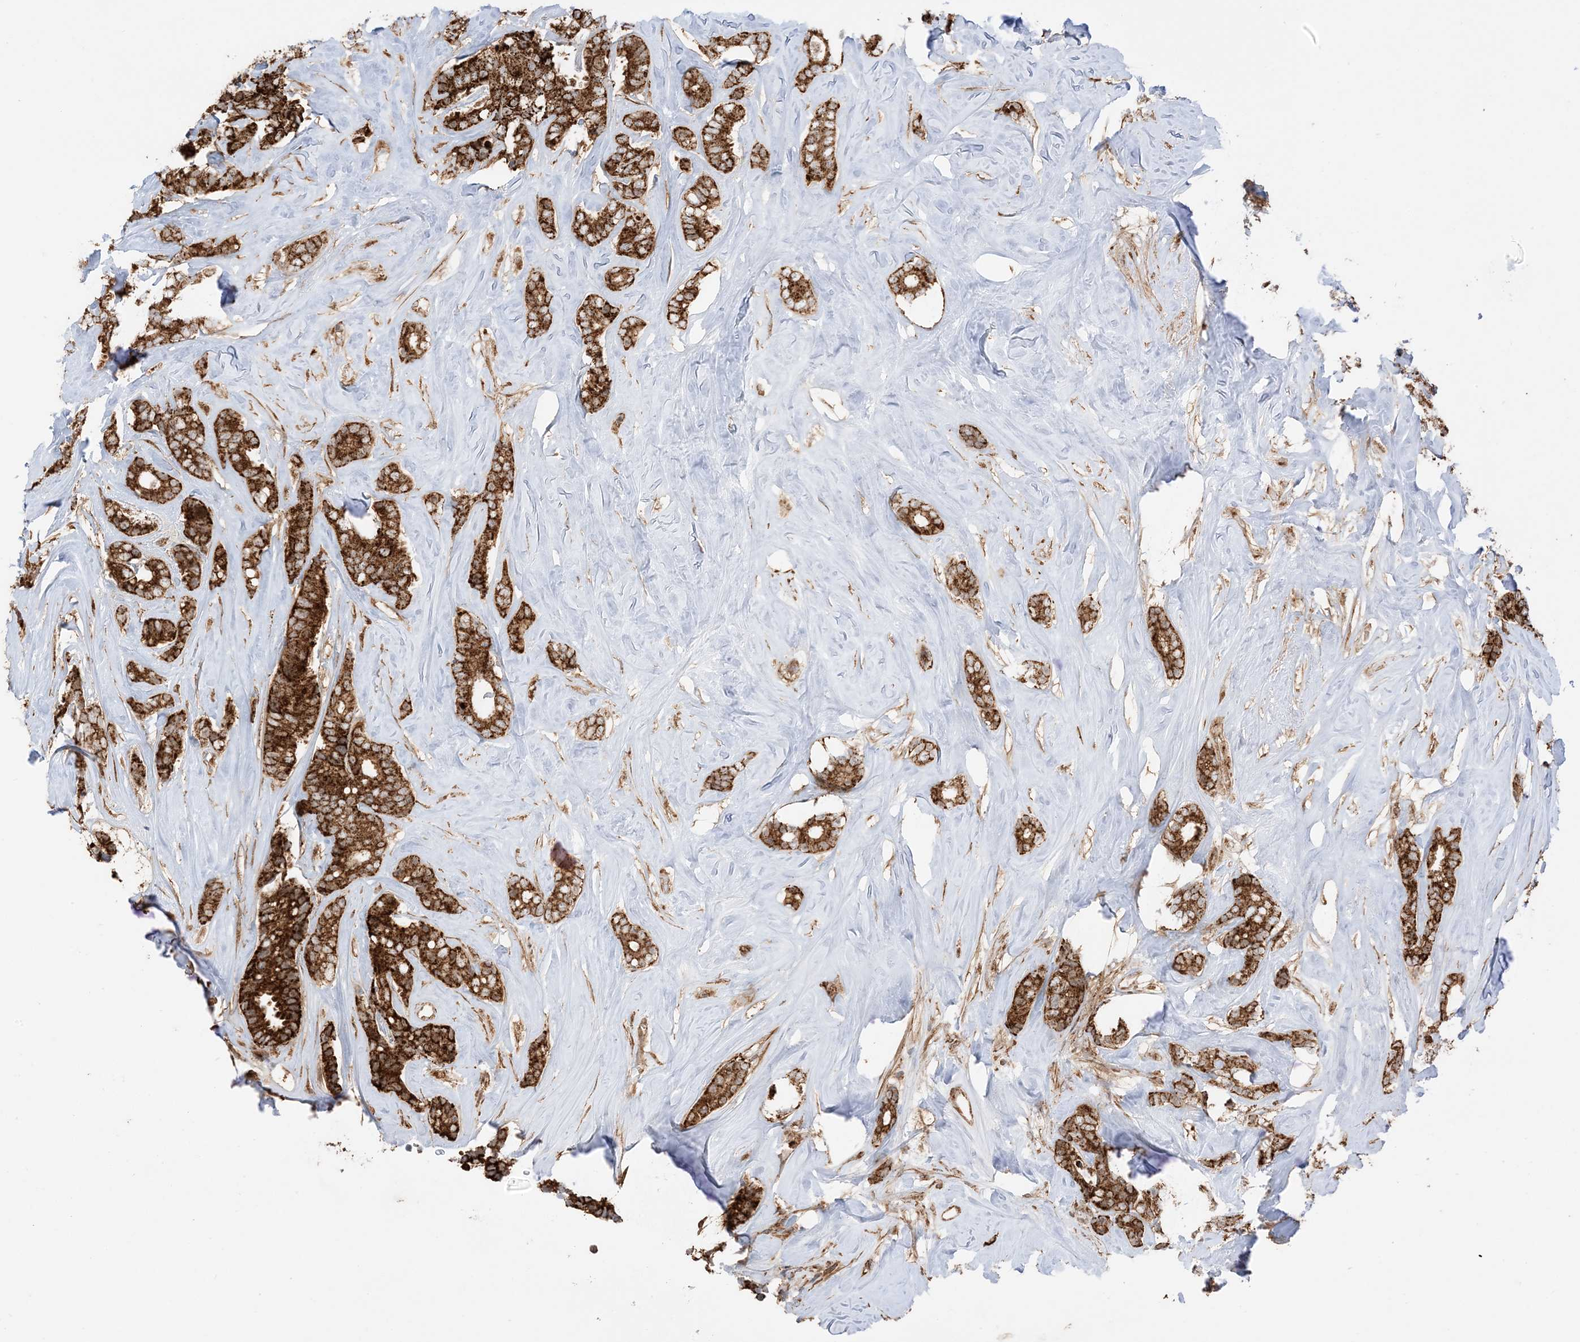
{"staining": {"intensity": "strong", "quantity": ">75%", "location": "cytoplasmic/membranous"}, "tissue": "breast cancer", "cell_type": "Tumor cells", "image_type": "cancer", "snomed": [{"axis": "morphology", "description": "Duct carcinoma"}, {"axis": "topography", "description": "Breast"}], "caption": "DAB immunohistochemical staining of human breast cancer displays strong cytoplasmic/membranous protein expression in approximately >75% of tumor cells.", "gene": "N4BP3", "patient": {"sex": "female", "age": 40}}